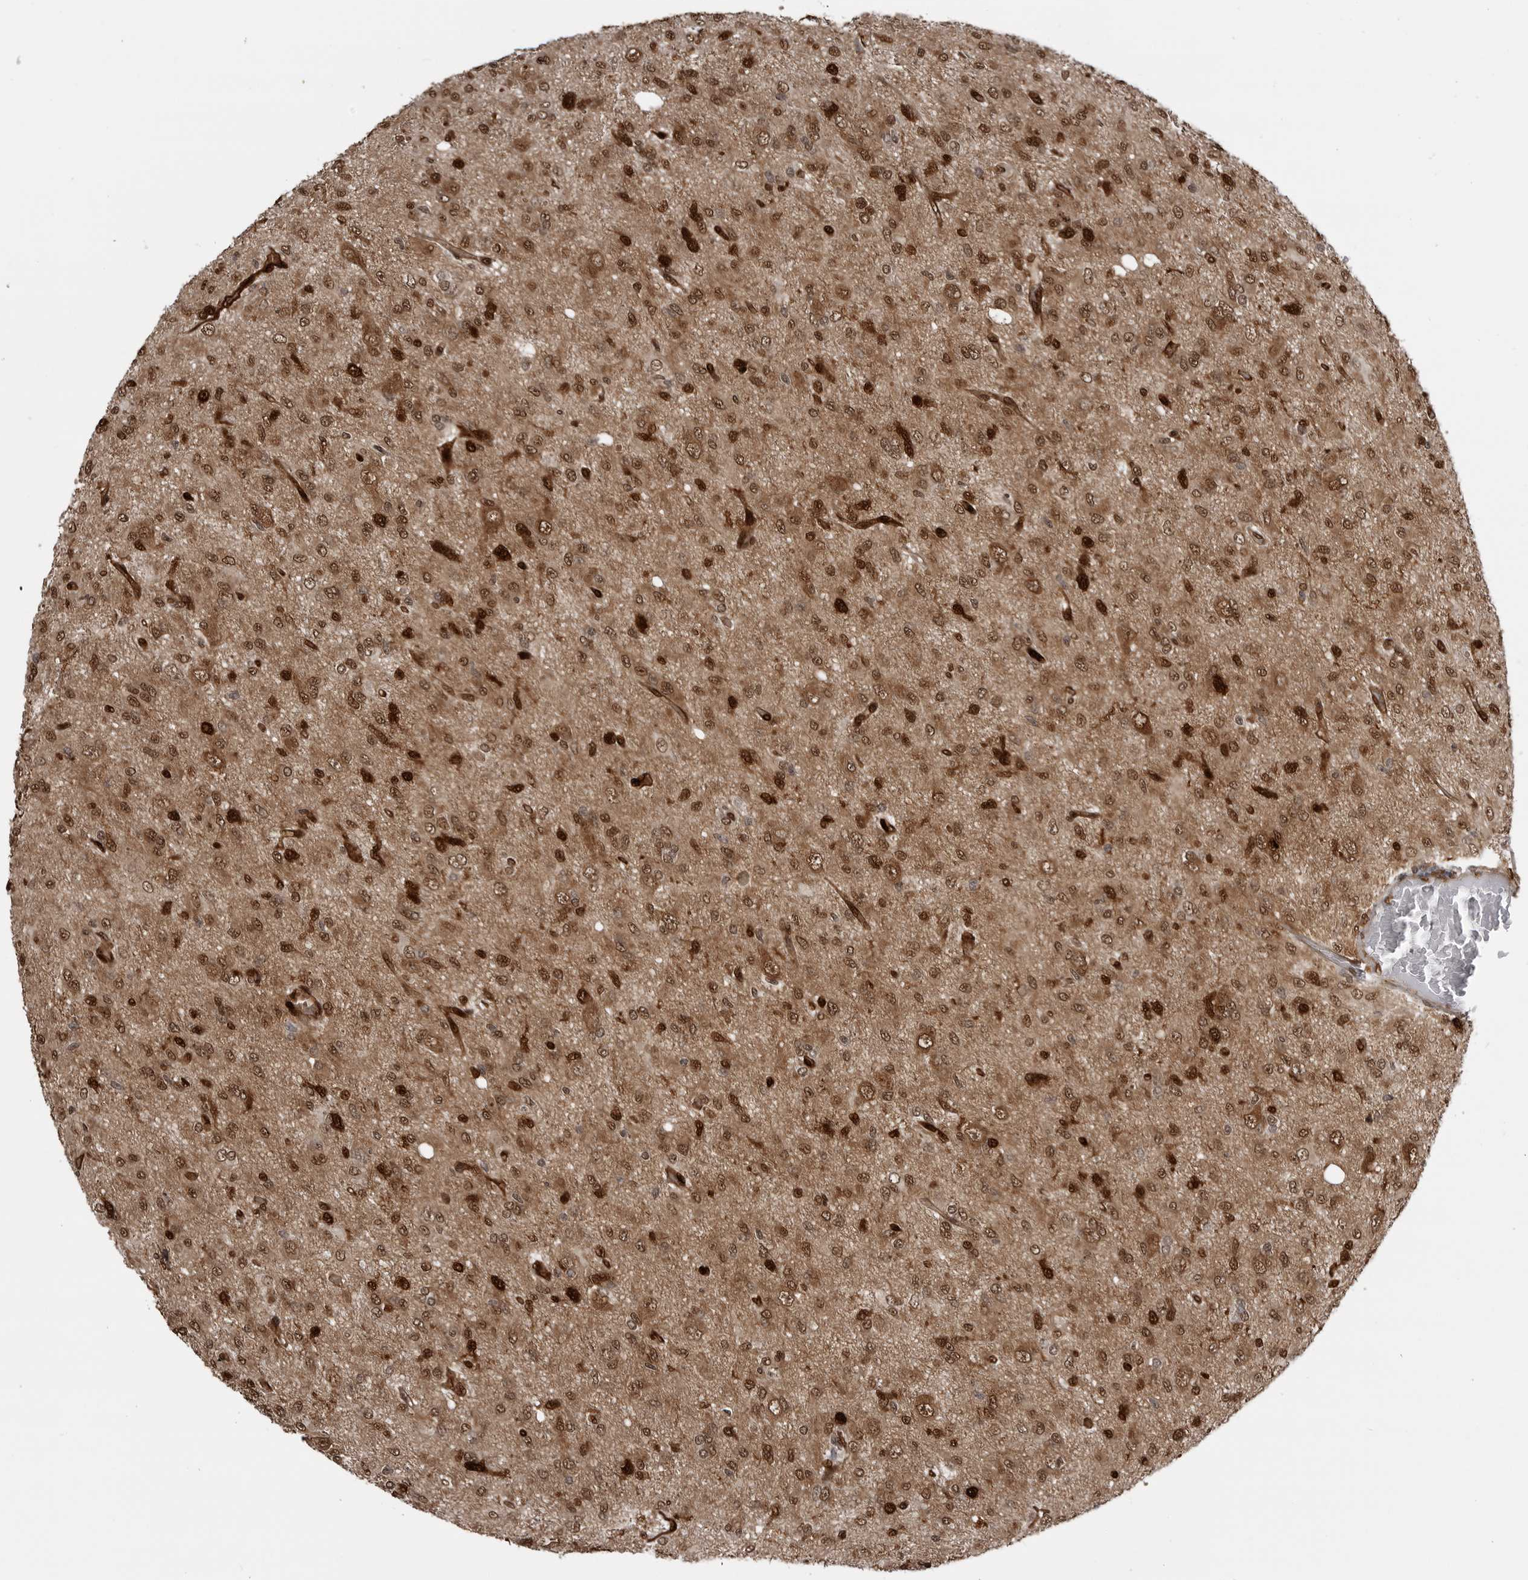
{"staining": {"intensity": "moderate", "quantity": ">75%", "location": "cytoplasmic/membranous,nuclear"}, "tissue": "glioma", "cell_type": "Tumor cells", "image_type": "cancer", "snomed": [{"axis": "morphology", "description": "Glioma, malignant, High grade"}, {"axis": "topography", "description": "Brain"}], "caption": "High-power microscopy captured an IHC photomicrograph of glioma, revealing moderate cytoplasmic/membranous and nuclear expression in about >75% of tumor cells. The protein is shown in brown color, while the nuclei are stained blue.", "gene": "SMAD2", "patient": {"sex": "female", "age": 59}}